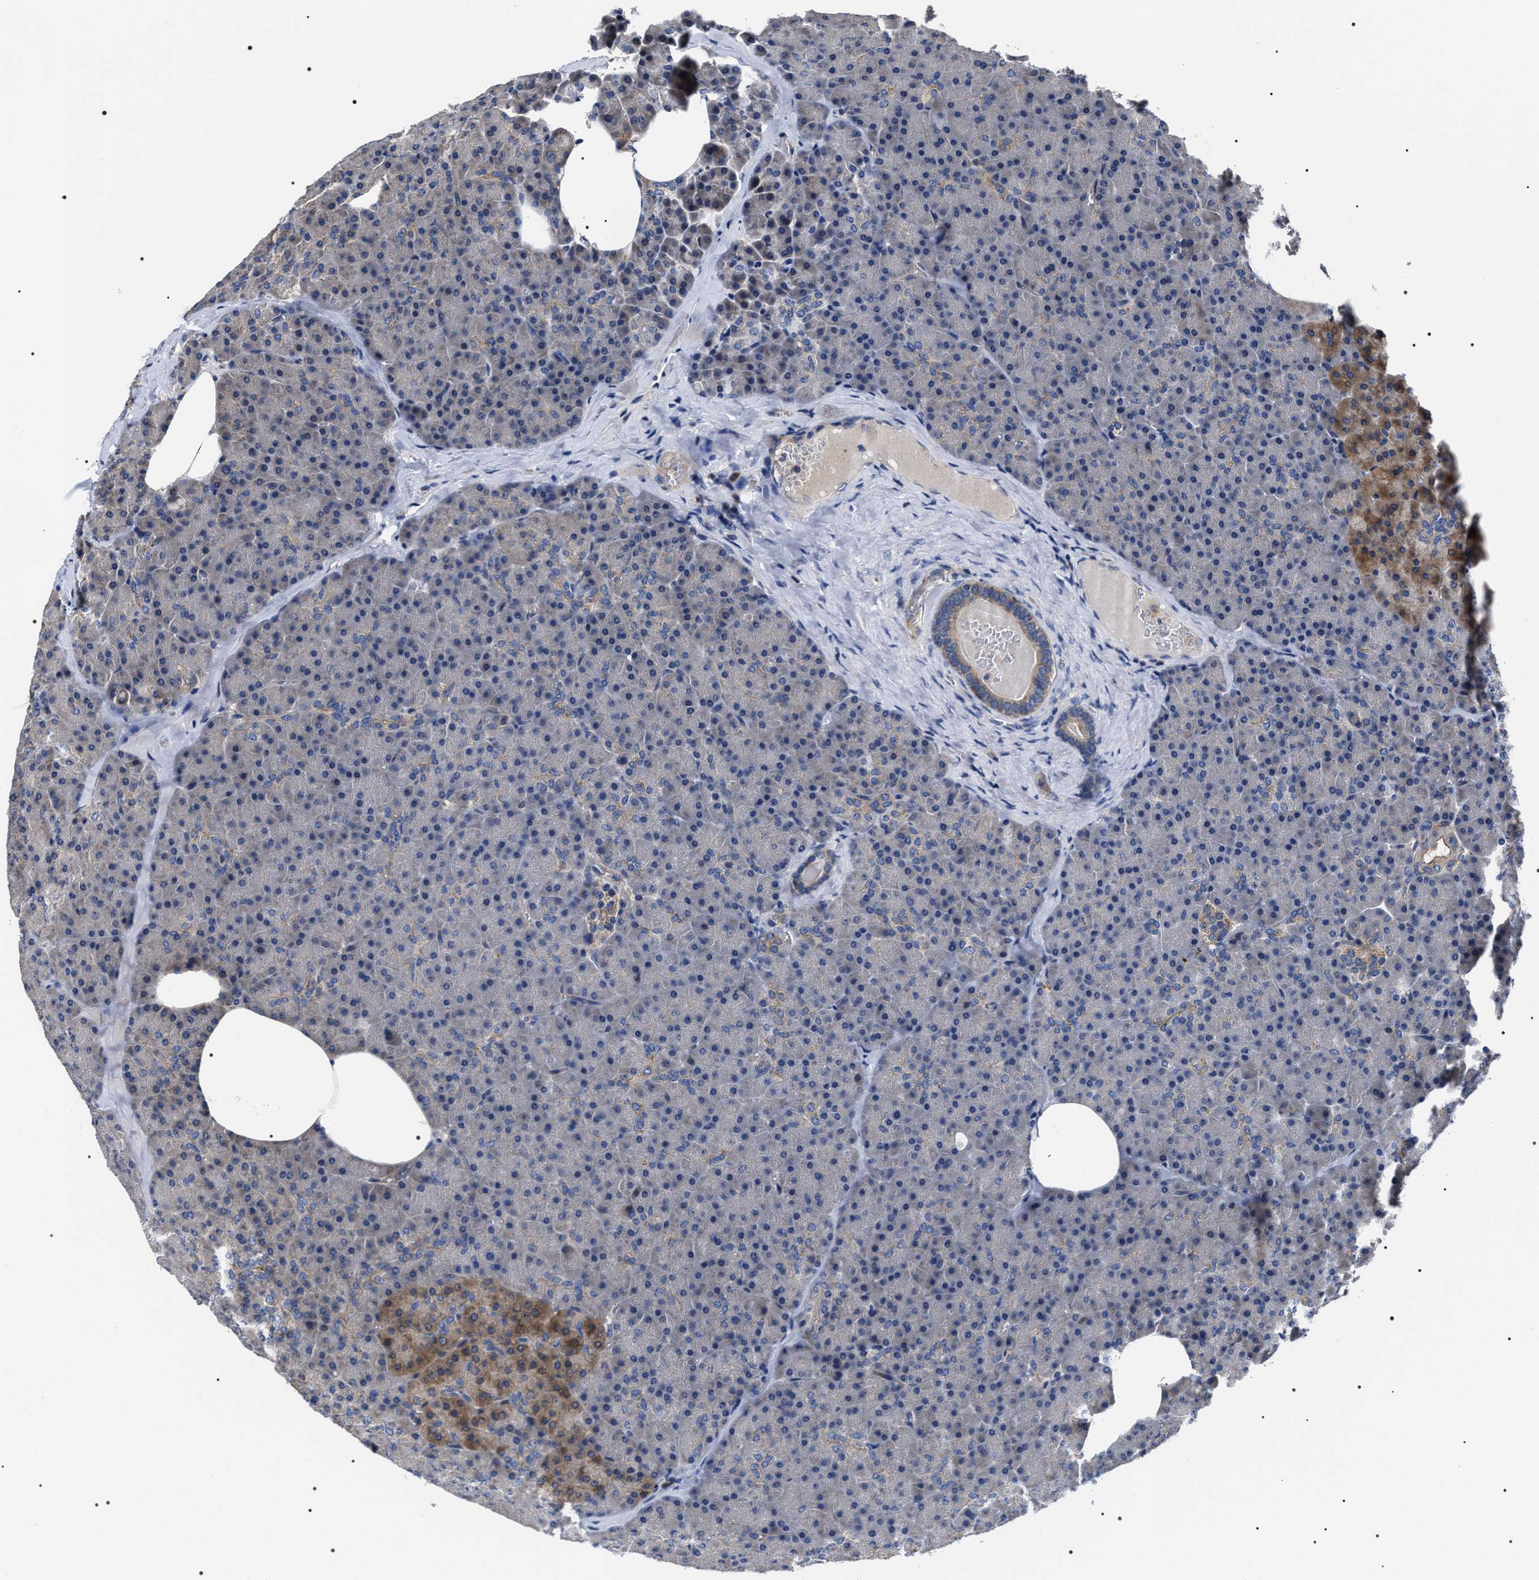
{"staining": {"intensity": "moderate", "quantity": "<25%", "location": "cytoplasmic/membranous"}, "tissue": "pancreas", "cell_type": "Exocrine glandular cells", "image_type": "normal", "snomed": [{"axis": "morphology", "description": "Normal tissue, NOS"}, {"axis": "morphology", "description": "Carcinoid, malignant, NOS"}, {"axis": "topography", "description": "Pancreas"}], "caption": "This micrograph demonstrates unremarkable pancreas stained with immunohistochemistry to label a protein in brown. The cytoplasmic/membranous of exocrine glandular cells show moderate positivity for the protein. Nuclei are counter-stained blue.", "gene": "MIS18A", "patient": {"sex": "female", "age": 35}}